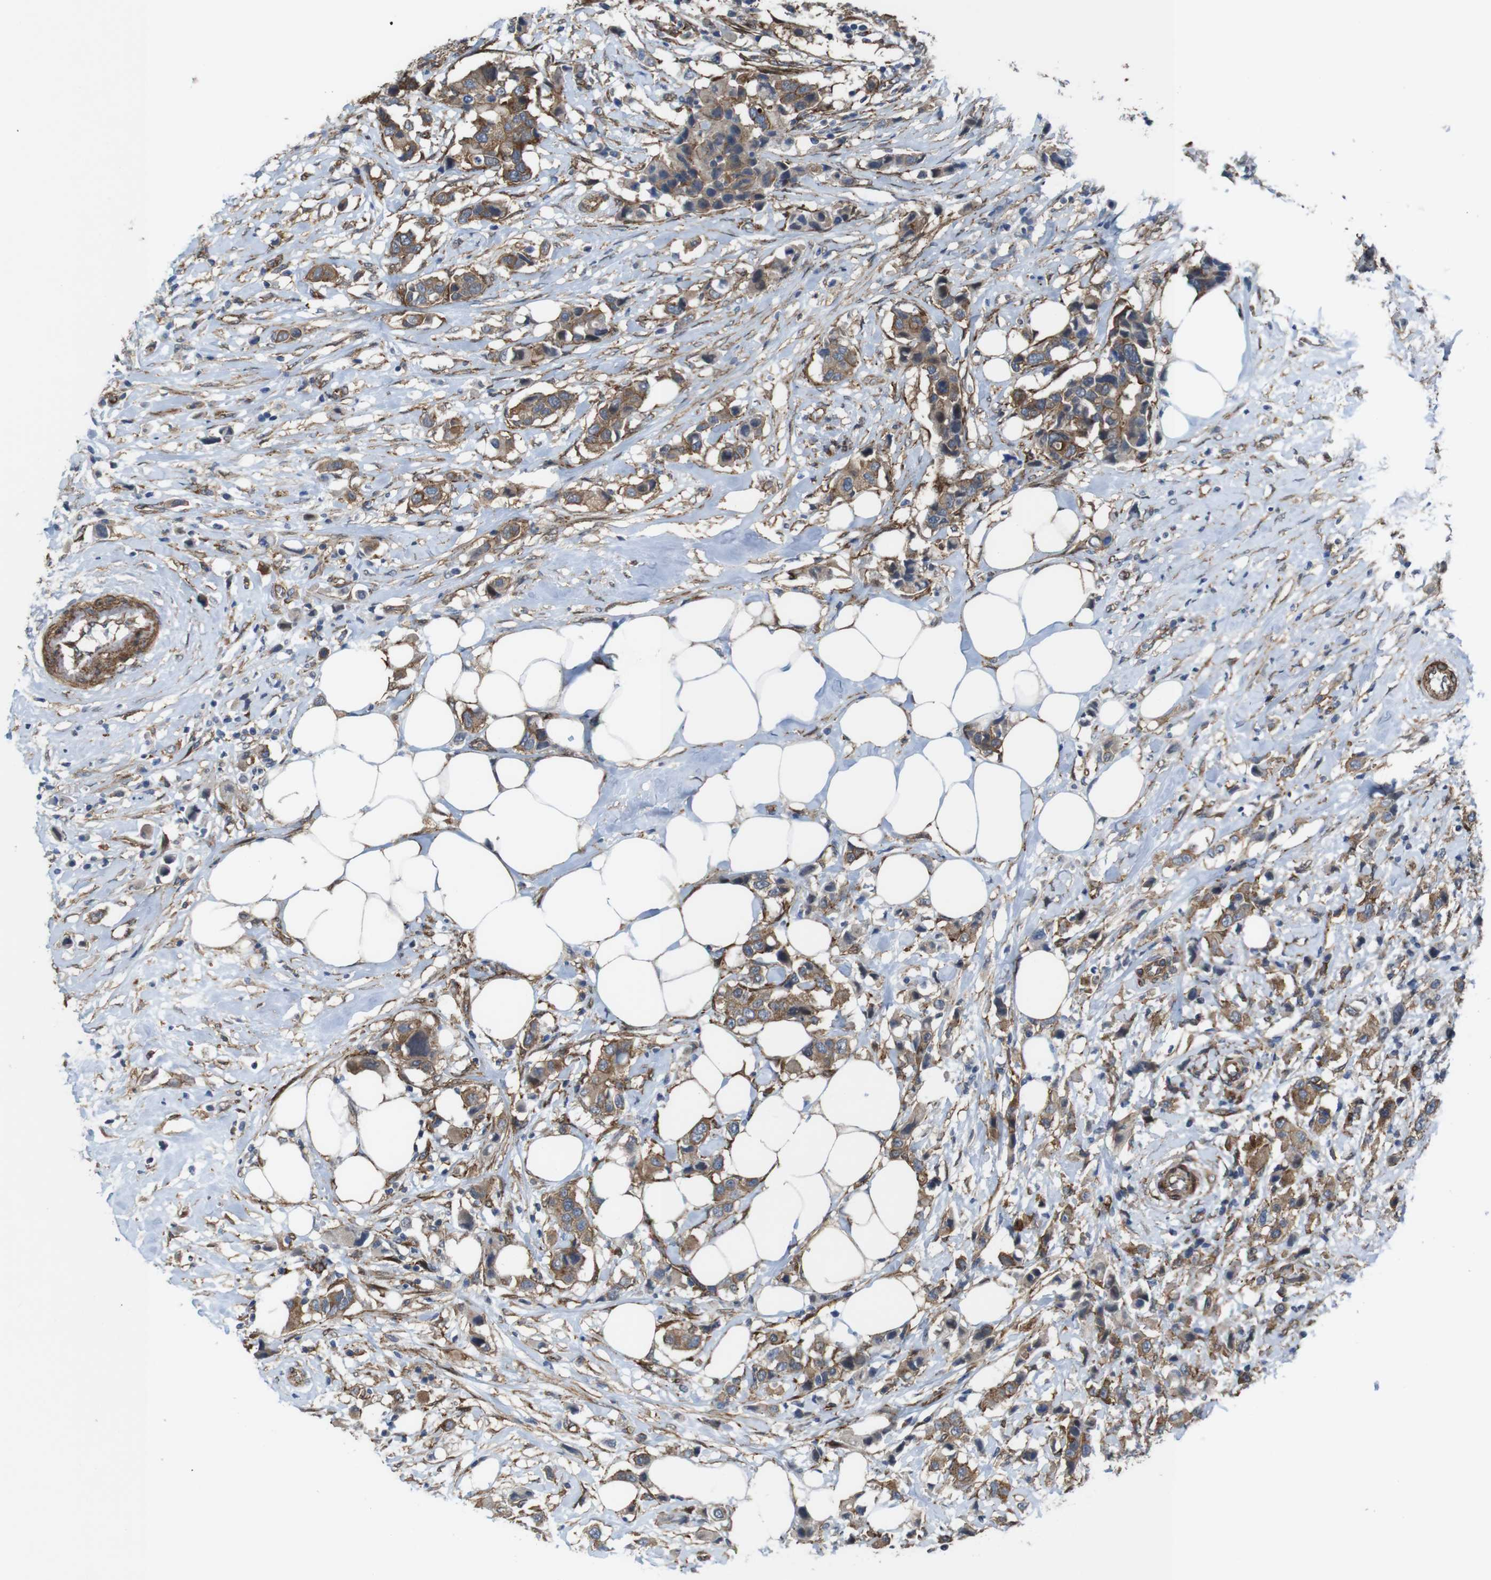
{"staining": {"intensity": "moderate", "quantity": ">75%", "location": "cytoplasmic/membranous"}, "tissue": "breast cancer", "cell_type": "Tumor cells", "image_type": "cancer", "snomed": [{"axis": "morphology", "description": "Normal tissue, NOS"}, {"axis": "morphology", "description": "Duct carcinoma"}, {"axis": "topography", "description": "Breast"}], "caption": "Breast cancer stained for a protein reveals moderate cytoplasmic/membranous positivity in tumor cells. (DAB (3,3'-diaminobenzidine) IHC, brown staining for protein, blue staining for nuclei).", "gene": "PTGER4", "patient": {"sex": "female", "age": 50}}